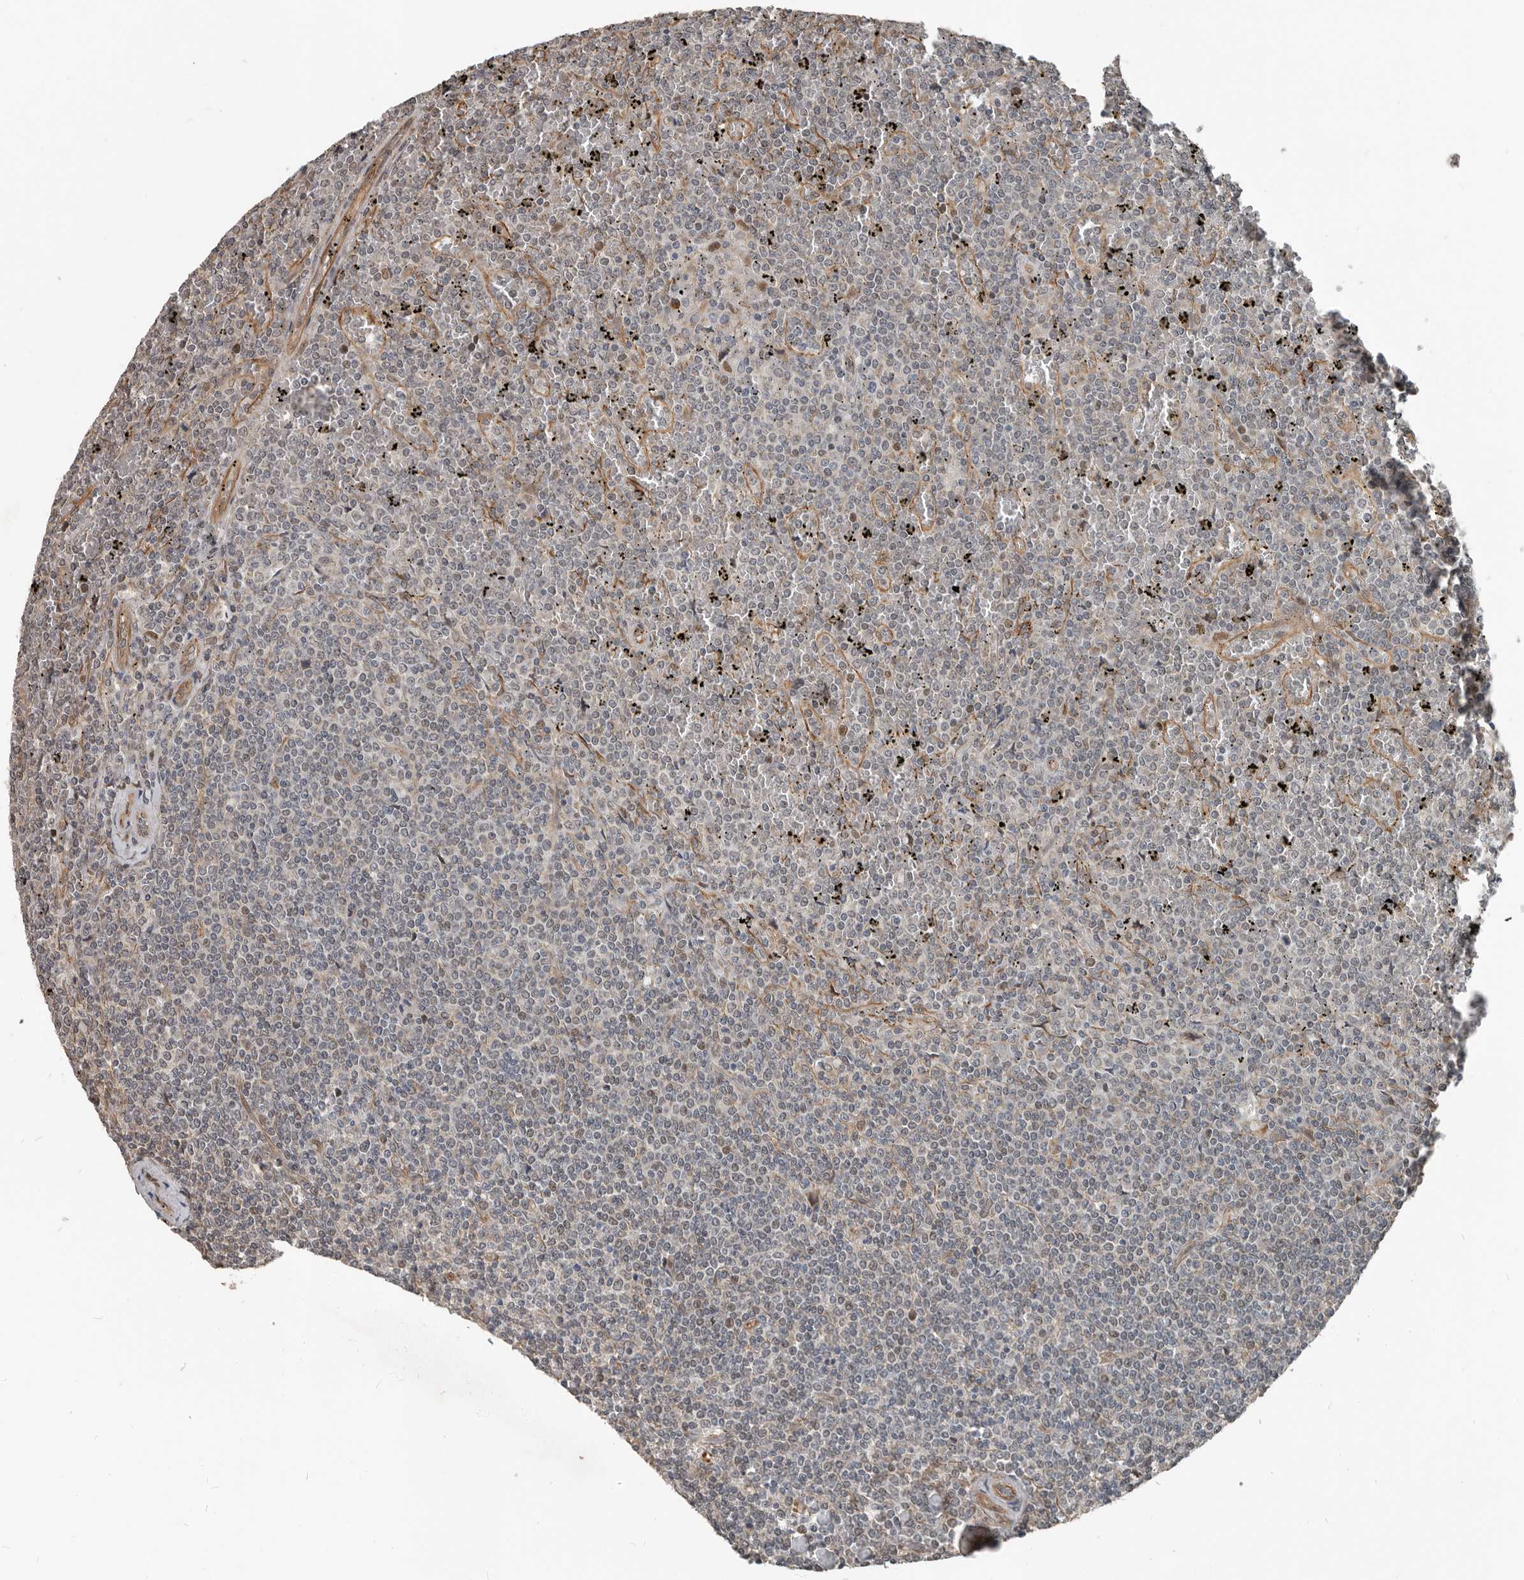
{"staining": {"intensity": "negative", "quantity": "none", "location": "none"}, "tissue": "lymphoma", "cell_type": "Tumor cells", "image_type": "cancer", "snomed": [{"axis": "morphology", "description": "Malignant lymphoma, non-Hodgkin's type, Low grade"}, {"axis": "topography", "description": "Spleen"}], "caption": "This is an IHC histopathology image of human lymphoma. There is no positivity in tumor cells.", "gene": "YOD1", "patient": {"sex": "female", "age": 19}}